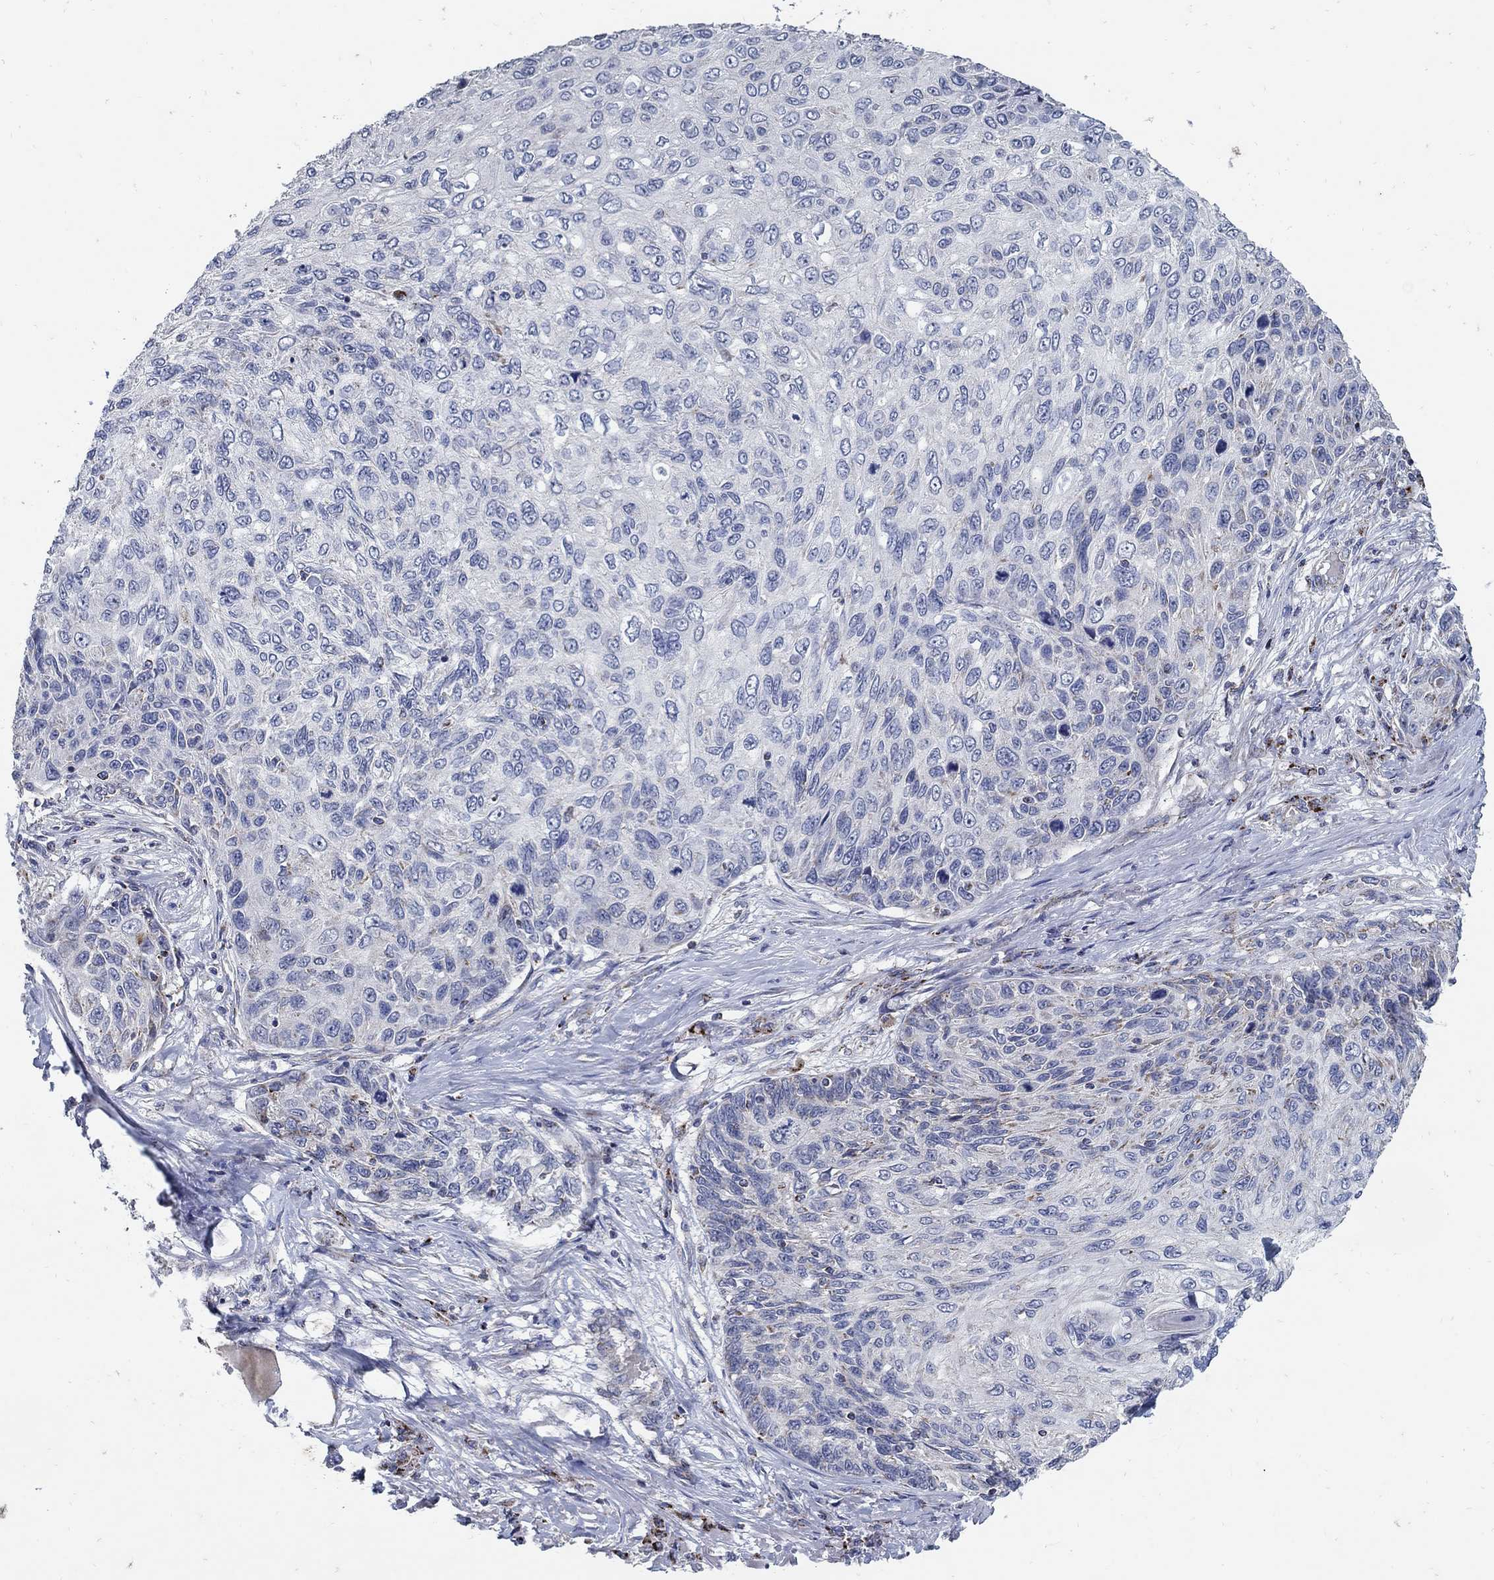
{"staining": {"intensity": "negative", "quantity": "none", "location": "none"}, "tissue": "skin cancer", "cell_type": "Tumor cells", "image_type": "cancer", "snomed": [{"axis": "morphology", "description": "Squamous cell carcinoma, NOS"}, {"axis": "topography", "description": "Skin"}], "caption": "Tumor cells show no significant protein staining in skin cancer (squamous cell carcinoma). Brightfield microscopy of IHC stained with DAB (brown) and hematoxylin (blue), captured at high magnification.", "gene": "HMX2", "patient": {"sex": "male", "age": 92}}